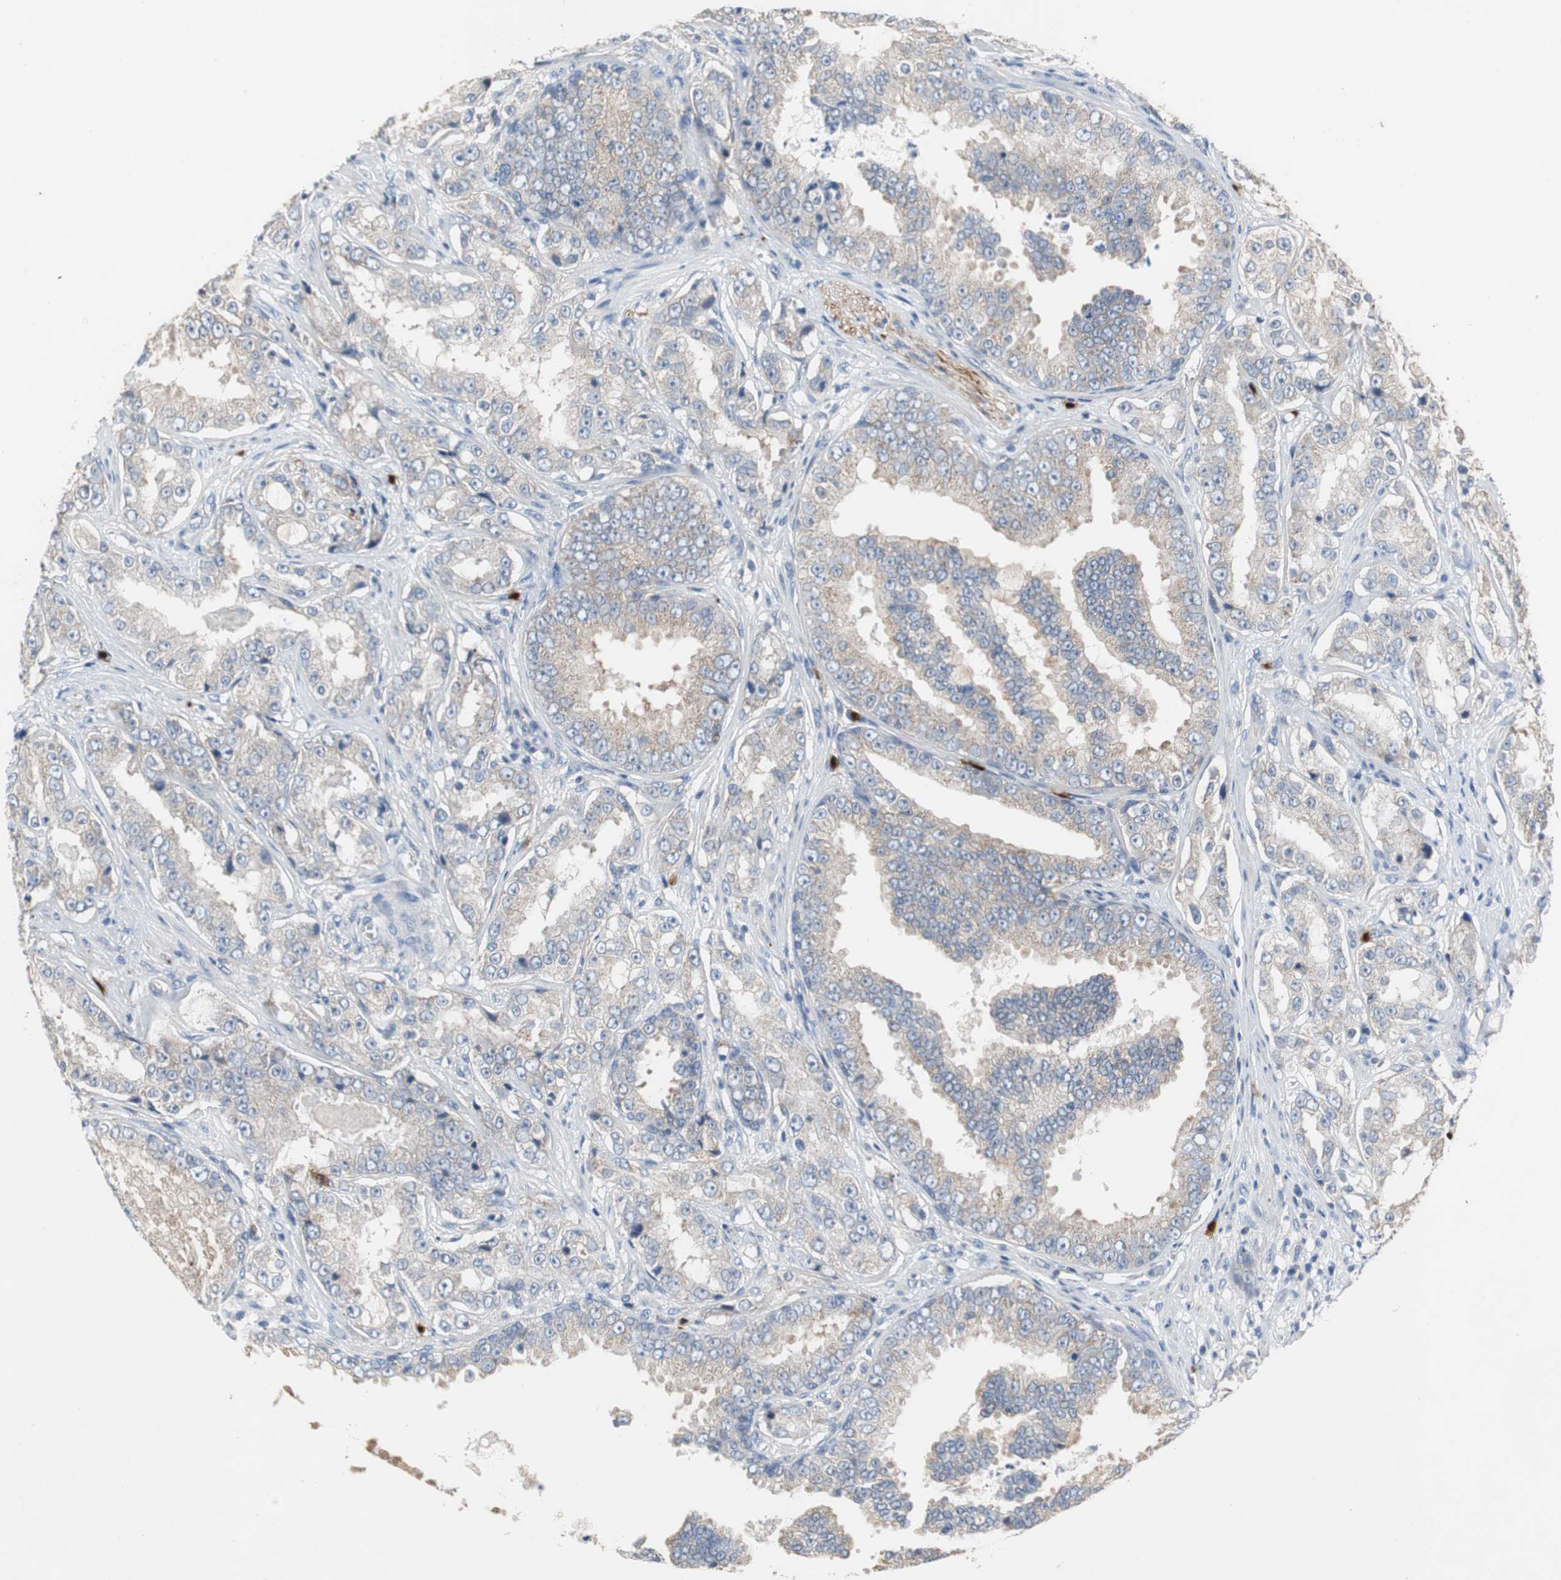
{"staining": {"intensity": "weak", "quantity": "25%-75%", "location": "cytoplasmic/membranous"}, "tissue": "prostate cancer", "cell_type": "Tumor cells", "image_type": "cancer", "snomed": [{"axis": "morphology", "description": "Adenocarcinoma, High grade"}, {"axis": "topography", "description": "Prostate"}], "caption": "Immunohistochemical staining of adenocarcinoma (high-grade) (prostate) reveals low levels of weak cytoplasmic/membranous expression in about 25%-75% of tumor cells.", "gene": "CALB2", "patient": {"sex": "male", "age": 73}}